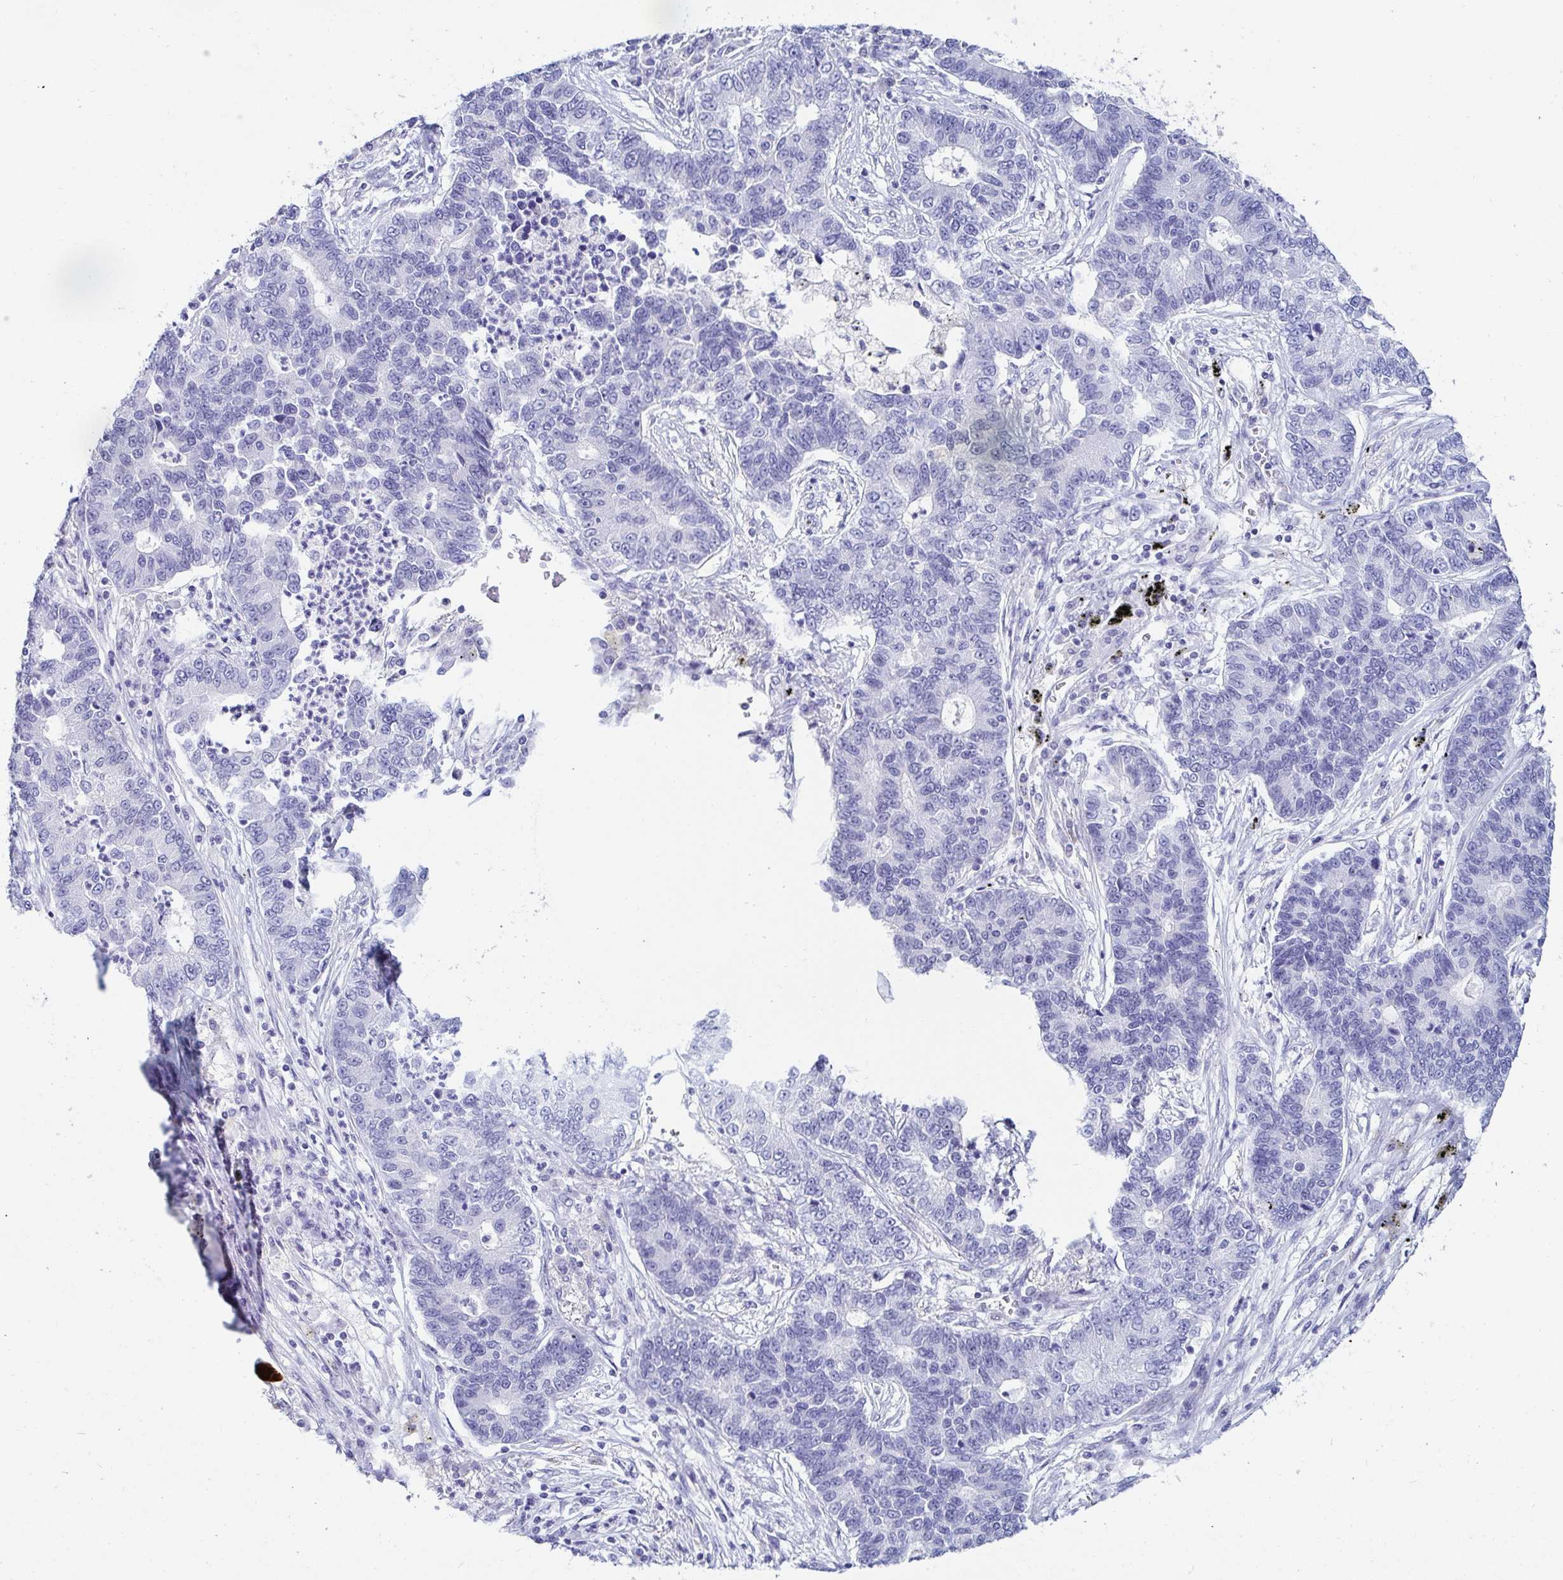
{"staining": {"intensity": "negative", "quantity": "none", "location": "none"}, "tissue": "lung cancer", "cell_type": "Tumor cells", "image_type": "cancer", "snomed": [{"axis": "morphology", "description": "Adenocarcinoma, NOS"}, {"axis": "topography", "description": "Lung"}], "caption": "Lung adenocarcinoma was stained to show a protein in brown. There is no significant staining in tumor cells.", "gene": "OR10K1", "patient": {"sex": "female", "age": 57}}